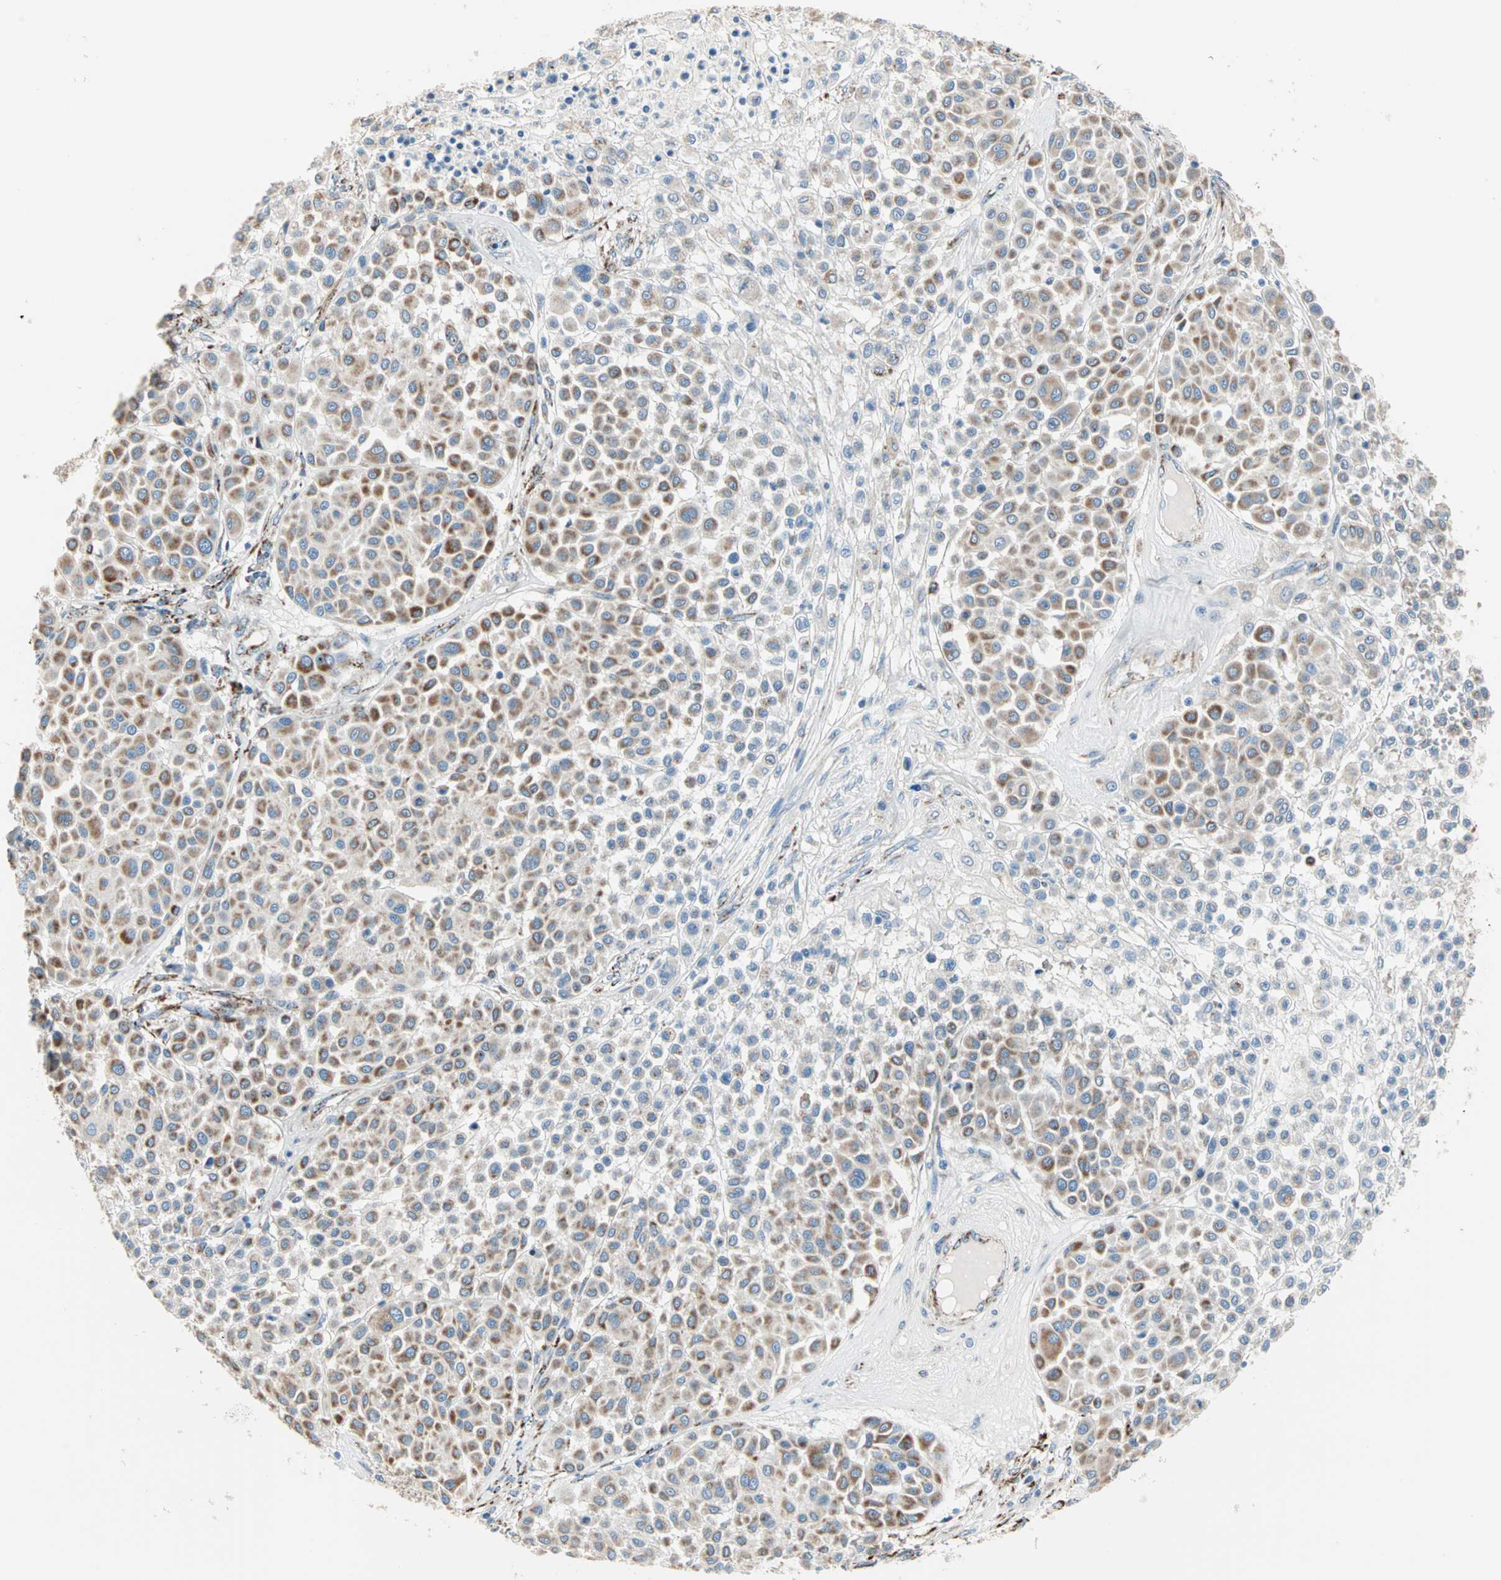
{"staining": {"intensity": "strong", "quantity": "25%-75%", "location": "cytoplasmic/membranous"}, "tissue": "melanoma", "cell_type": "Tumor cells", "image_type": "cancer", "snomed": [{"axis": "morphology", "description": "Malignant melanoma, Metastatic site"}, {"axis": "topography", "description": "Soft tissue"}], "caption": "Brown immunohistochemical staining in malignant melanoma (metastatic site) shows strong cytoplasmic/membranous expression in approximately 25%-75% of tumor cells. (brown staining indicates protein expression, while blue staining denotes nuclei).", "gene": "TST", "patient": {"sex": "male", "age": 41}}